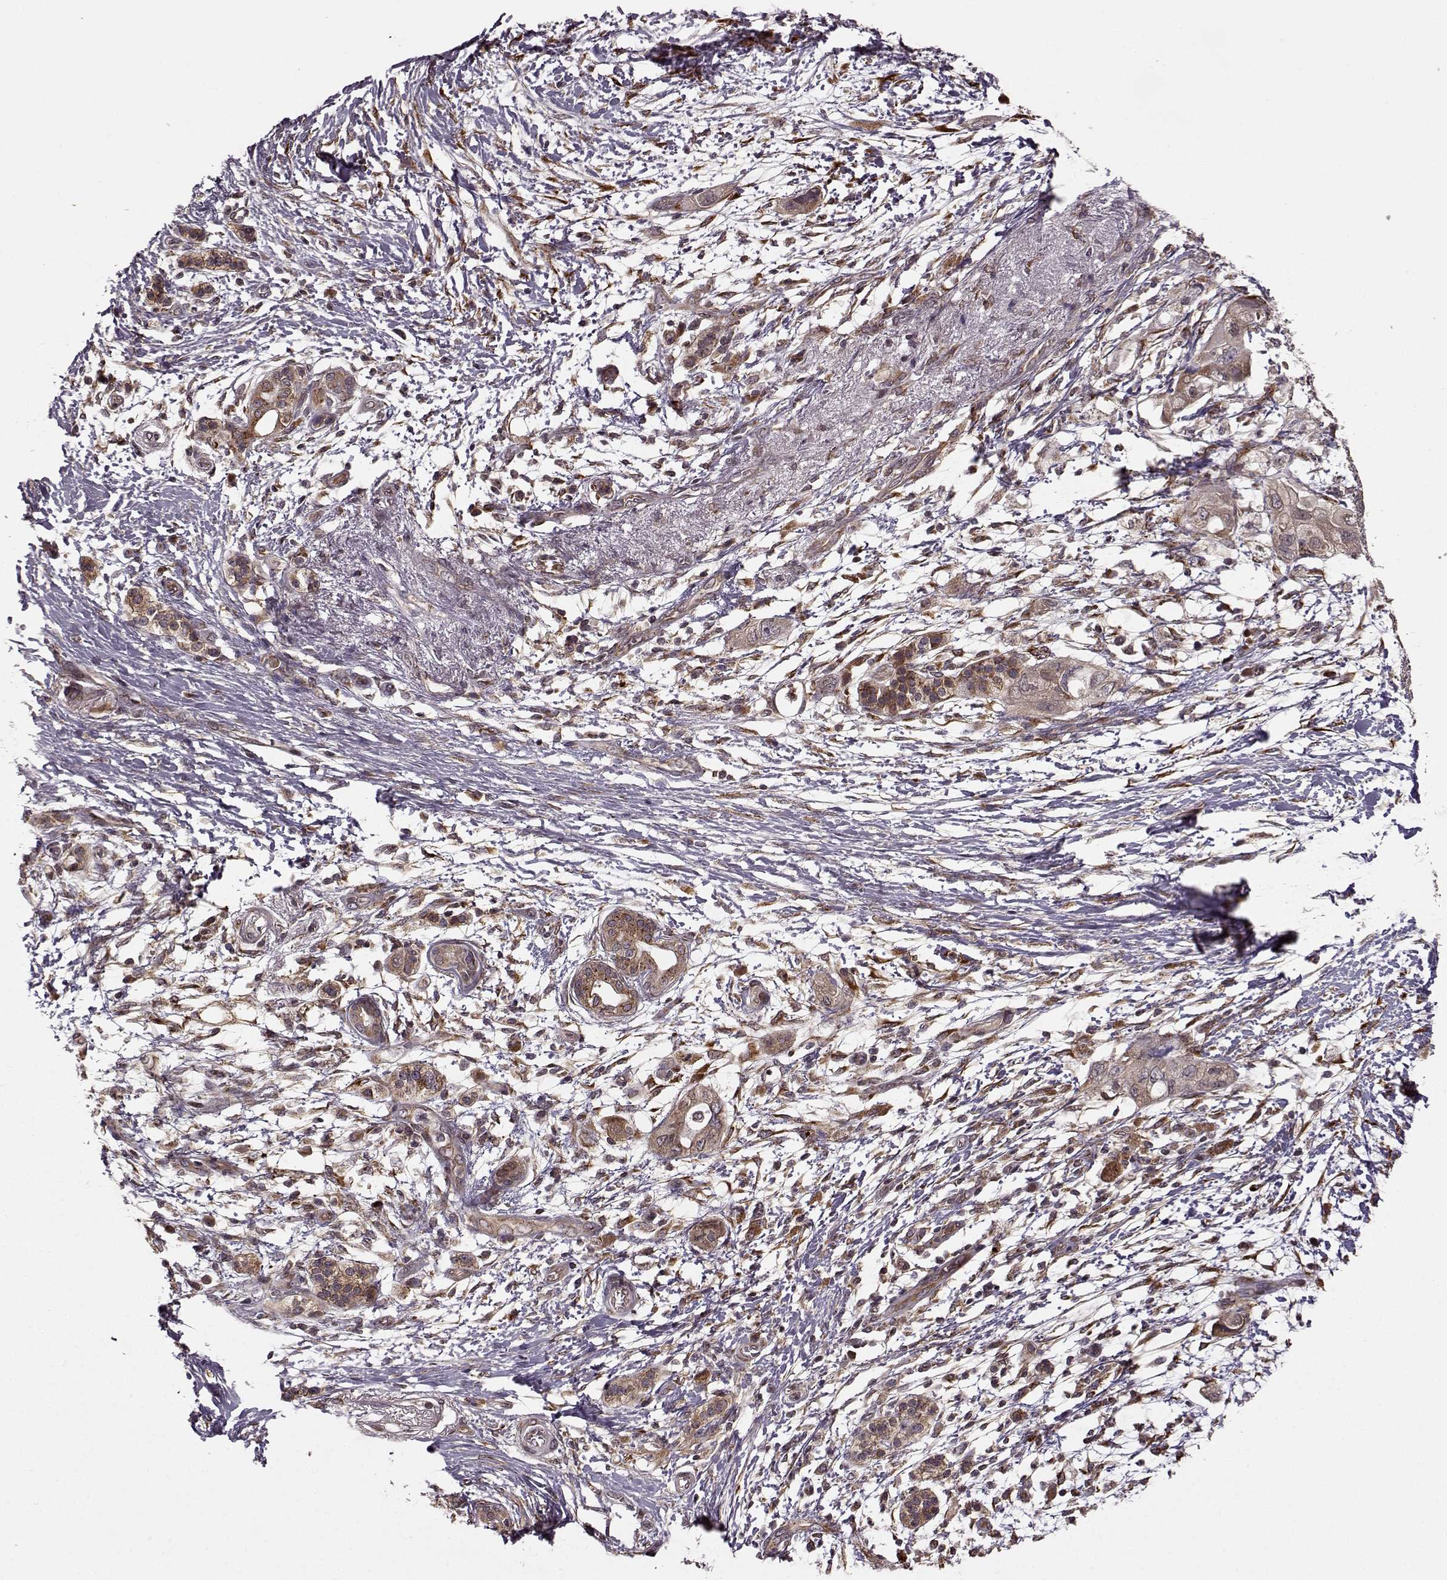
{"staining": {"intensity": "weak", "quantity": ">75%", "location": "cytoplasmic/membranous"}, "tissue": "pancreatic cancer", "cell_type": "Tumor cells", "image_type": "cancer", "snomed": [{"axis": "morphology", "description": "Adenocarcinoma, NOS"}, {"axis": "topography", "description": "Pancreas"}], "caption": "Brown immunohistochemical staining in adenocarcinoma (pancreatic) reveals weak cytoplasmic/membranous positivity in about >75% of tumor cells.", "gene": "YIPF5", "patient": {"sex": "female", "age": 72}}